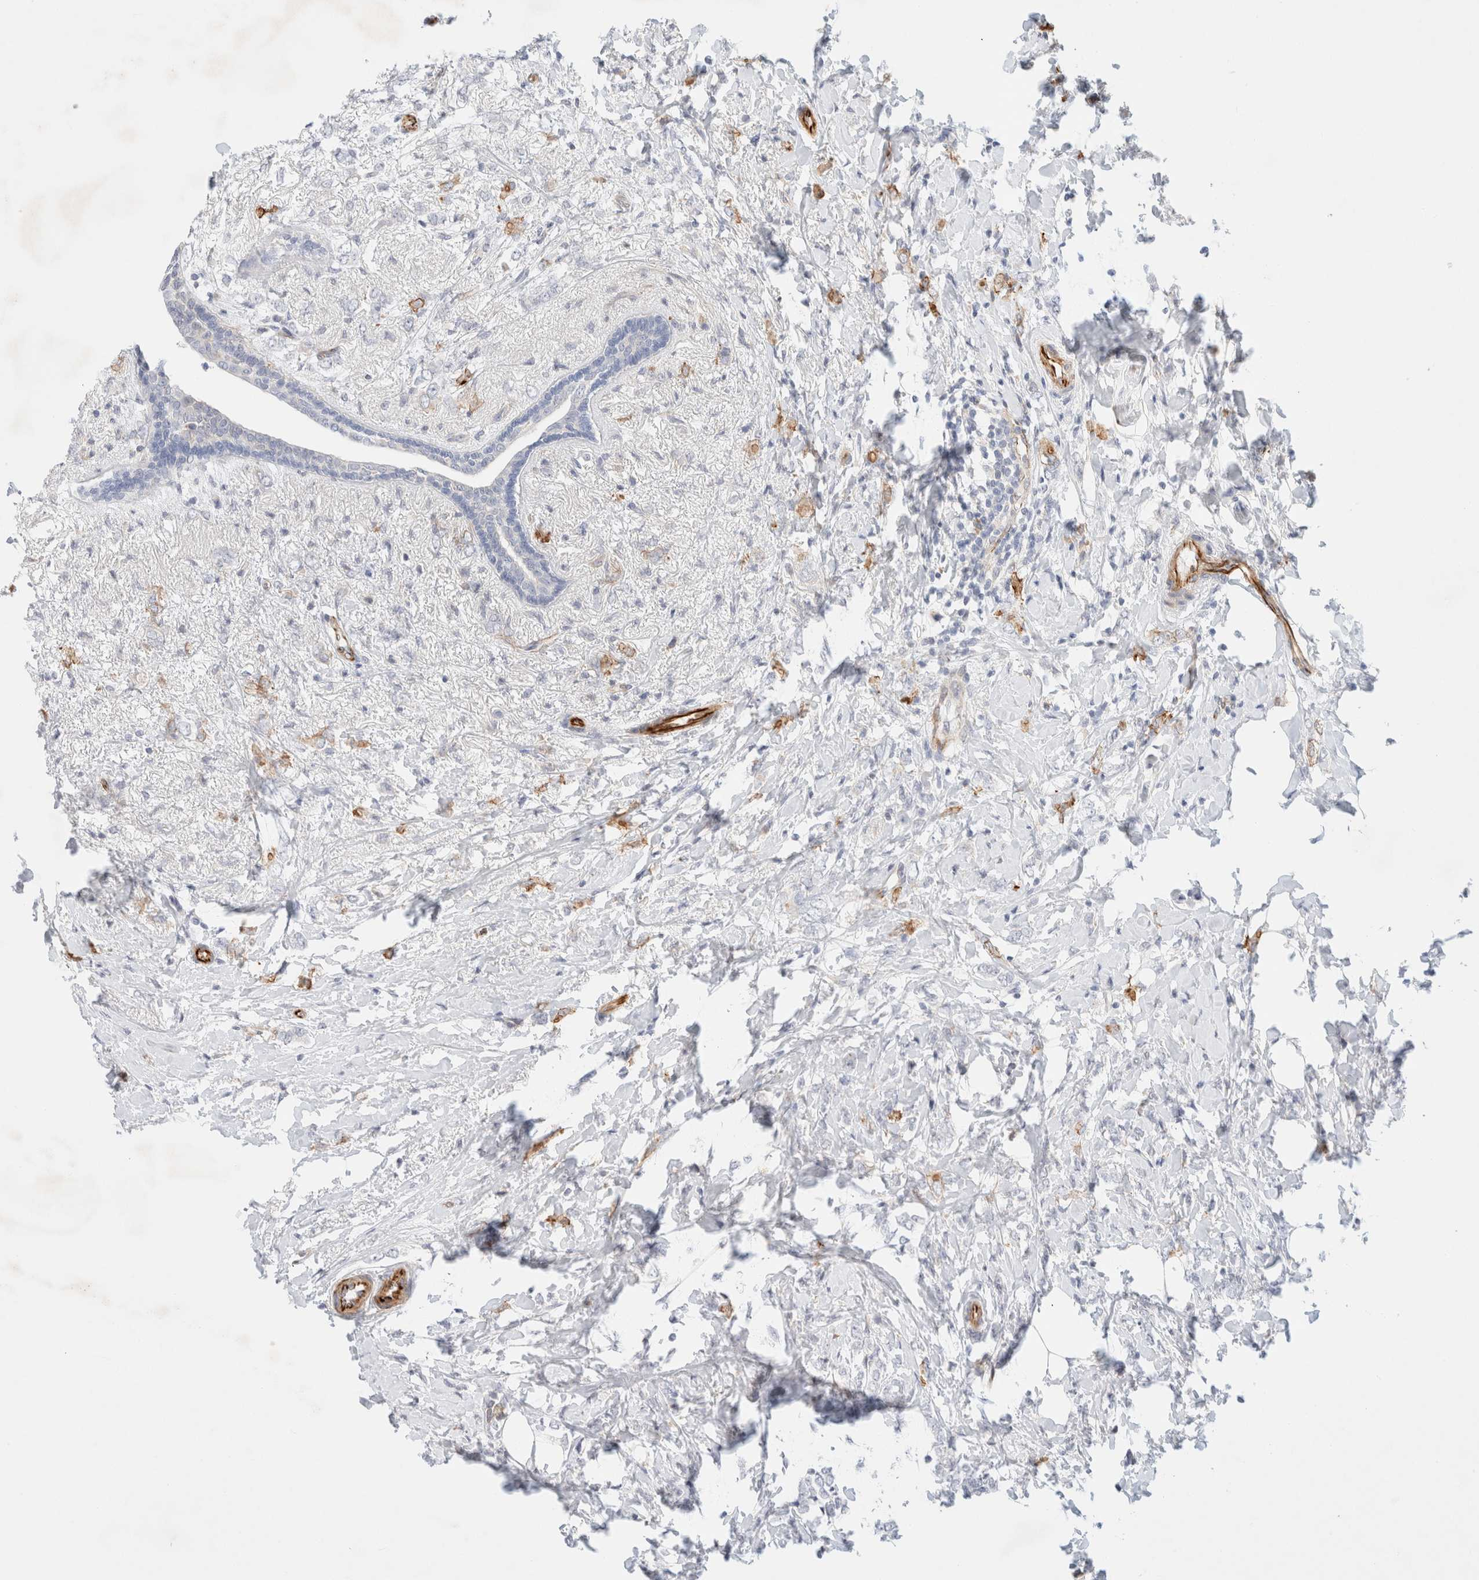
{"staining": {"intensity": "negative", "quantity": "none", "location": "none"}, "tissue": "breast cancer", "cell_type": "Tumor cells", "image_type": "cancer", "snomed": [{"axis": "morphology", "description": "Normal tissue, NOS"}, {"axis": "morphology", "description": "Lobular carcinoma"}, {"axis": "topography", "description": "Breast"}], "caption": "Immunohistochemical staining of human breast lobular carcinoma reveals no significant positivity in tumor cells. (Brightfield microscopy of DAB IHC at high magnification).", "gene": "SLC25A48", "patient": {"sex": "female", "age": 47}}